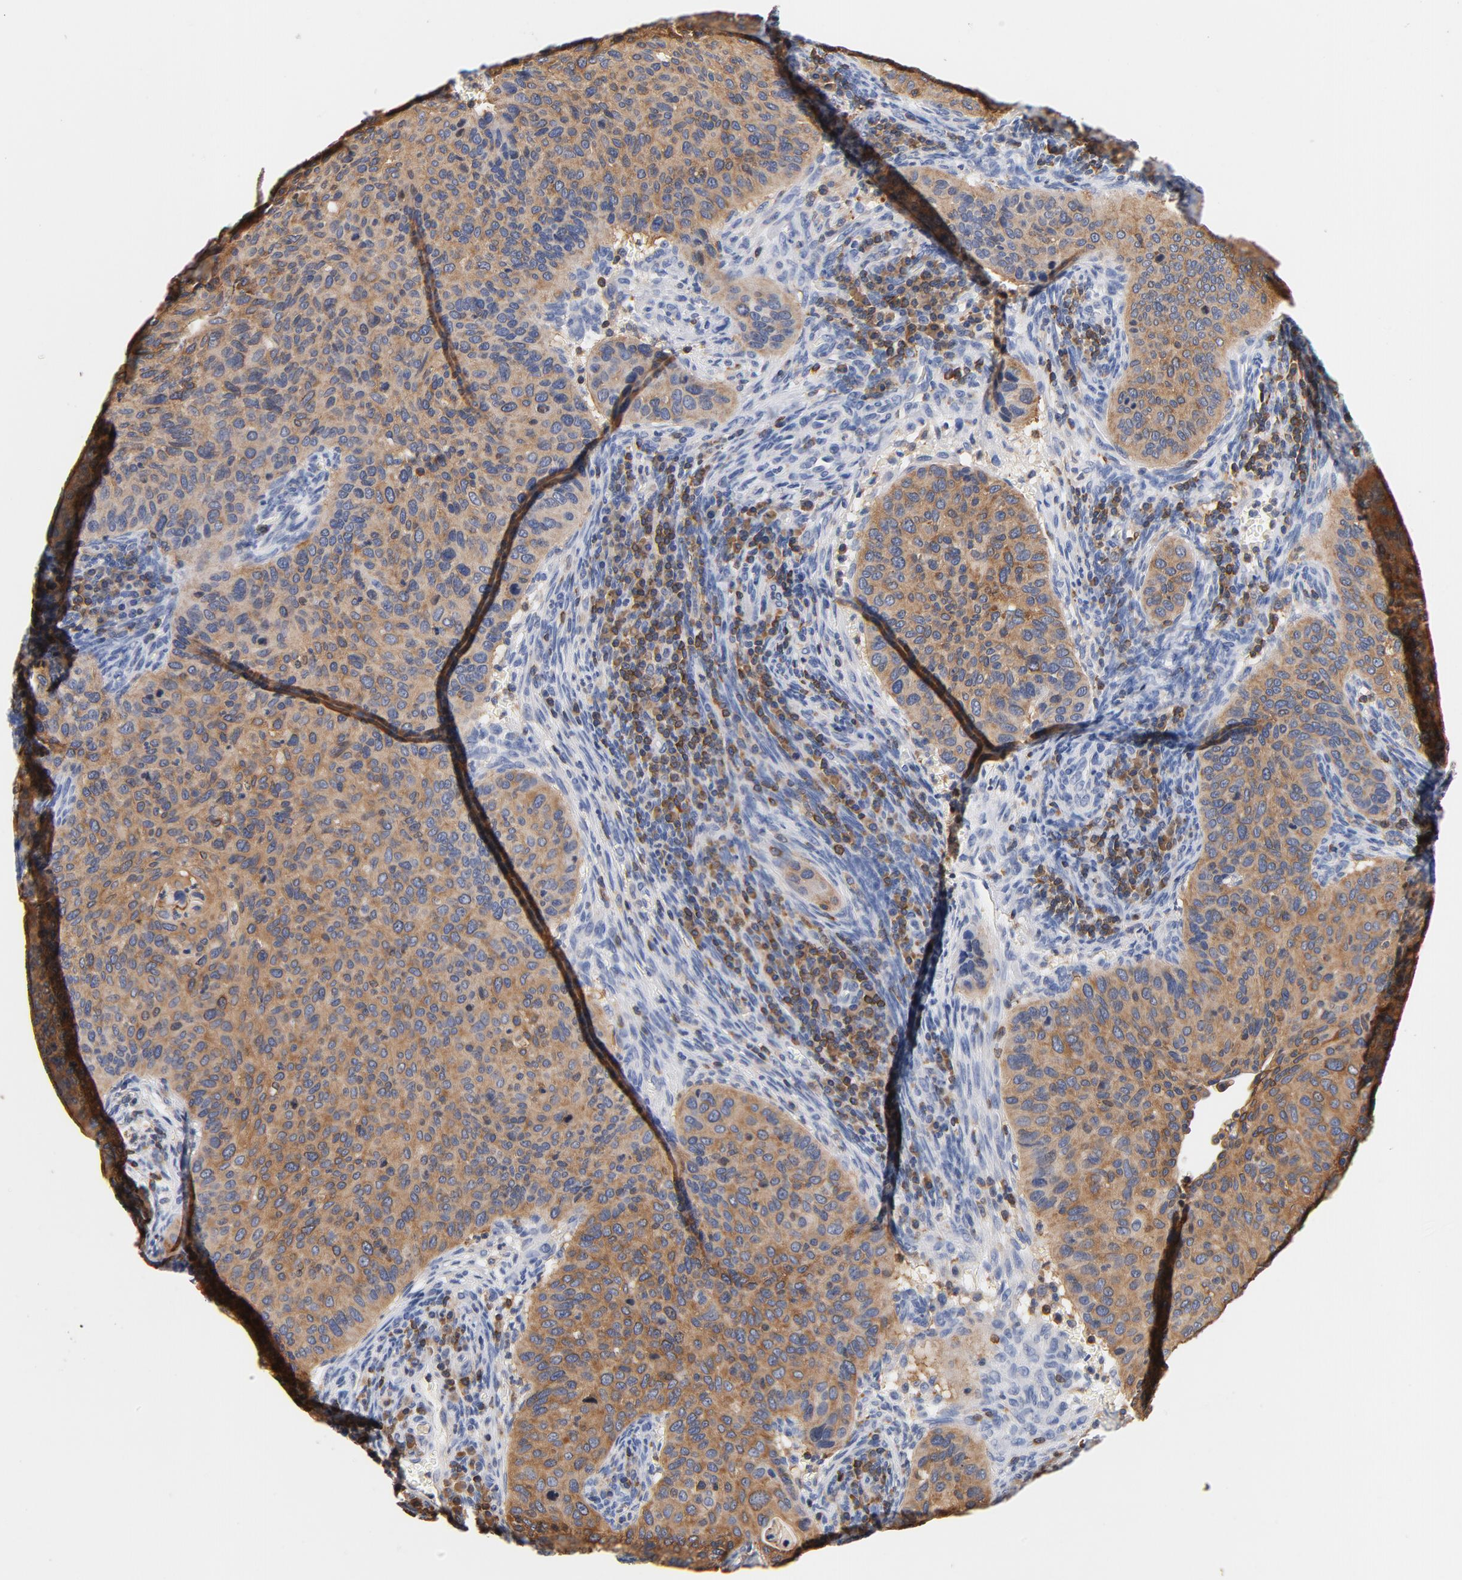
{"staining": {"intensity": "moderate", "quantity": ">75%", "location": "cytoplasmic/membranous"}, "tissue": "cervical cancer", "cell_type": "Tumor cells", "image_type": "cancer", "snomed": [{"axis": "morphology", "description": "Adenocarcinoma, NOS"}, {"axis": "topography", "description": "Cervix"}], "caption": "The immunohistochemical stain highlights moderate cytoplasmic/membranous expression in tumor cells of cervical cancer (adenocarcinoma) tissue.", "gene": "EZR", "patient": {"sex": "female", "age": 29}}